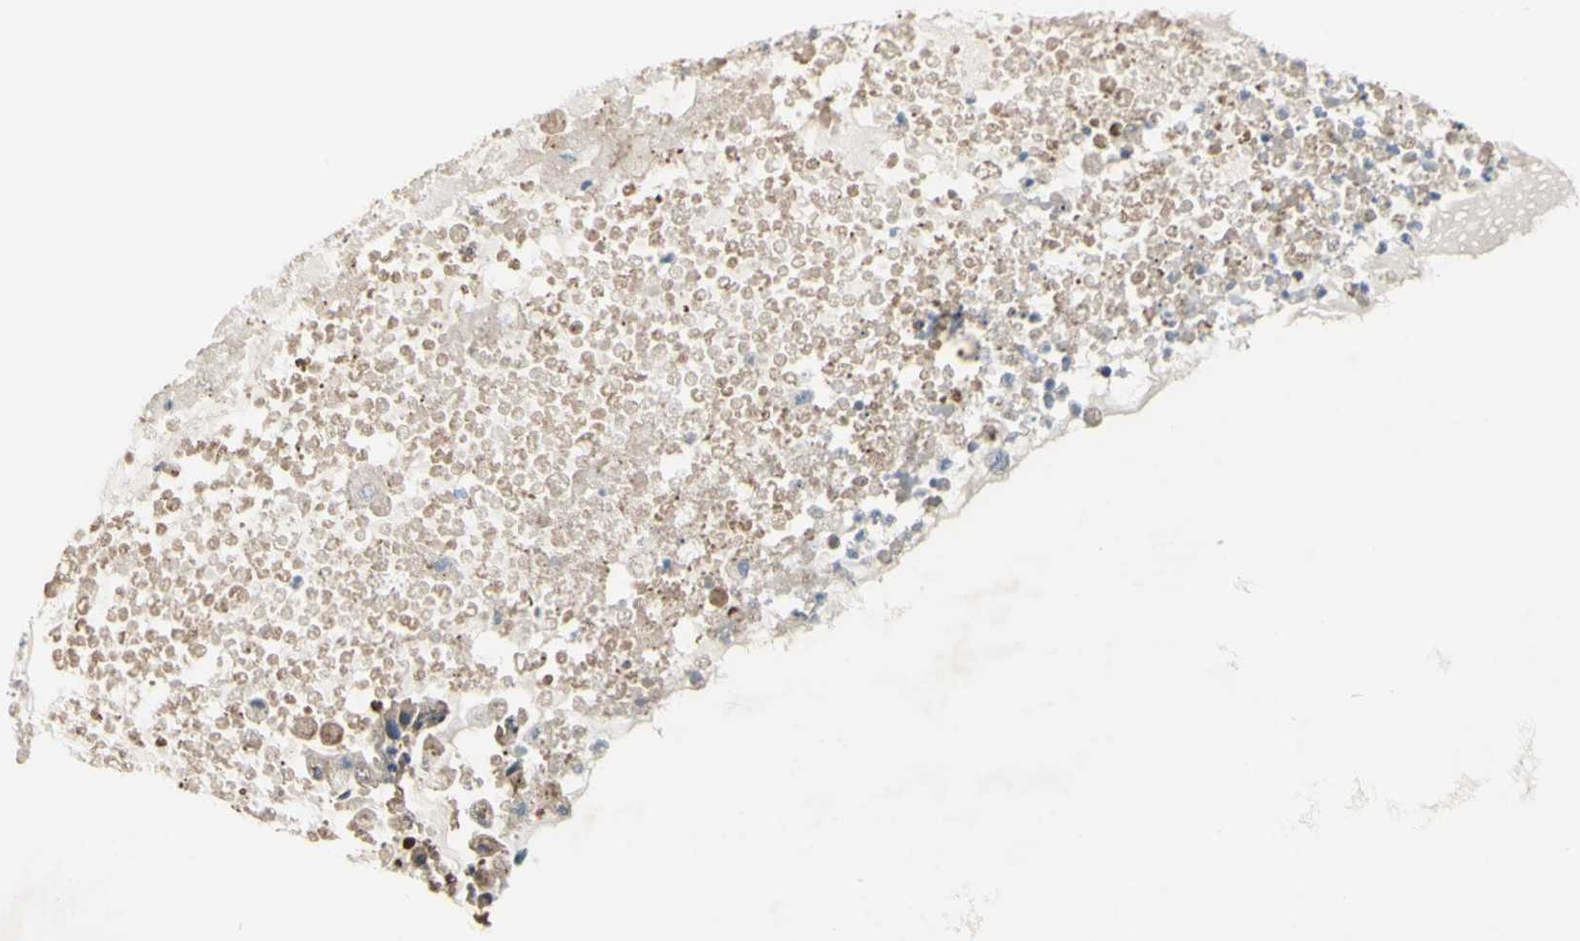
{"staining": {"intensity": "weak", "quantity": ">75%", "location": "cytoplasmic/membranous"}, "tissue": "ovarian cancer", "cell_type": "Tumor cells", "image_type": "cancer", "snomed": [{"axis": "morphology", "description": "Cystadenocarcinoma, mucinous, NOS"}, {"axis": "topography", "description": "Ovary"}], "caption": "Ovarian cancer (mucinous cystadenocarcinoma) was stained to show a protein in brown. There is low levels of weak cytoplasmic/membranous expression in approximately >75% of tumor cells.", "gene": "FXYD3", "patient": {"sex": "female", "age": 80}}